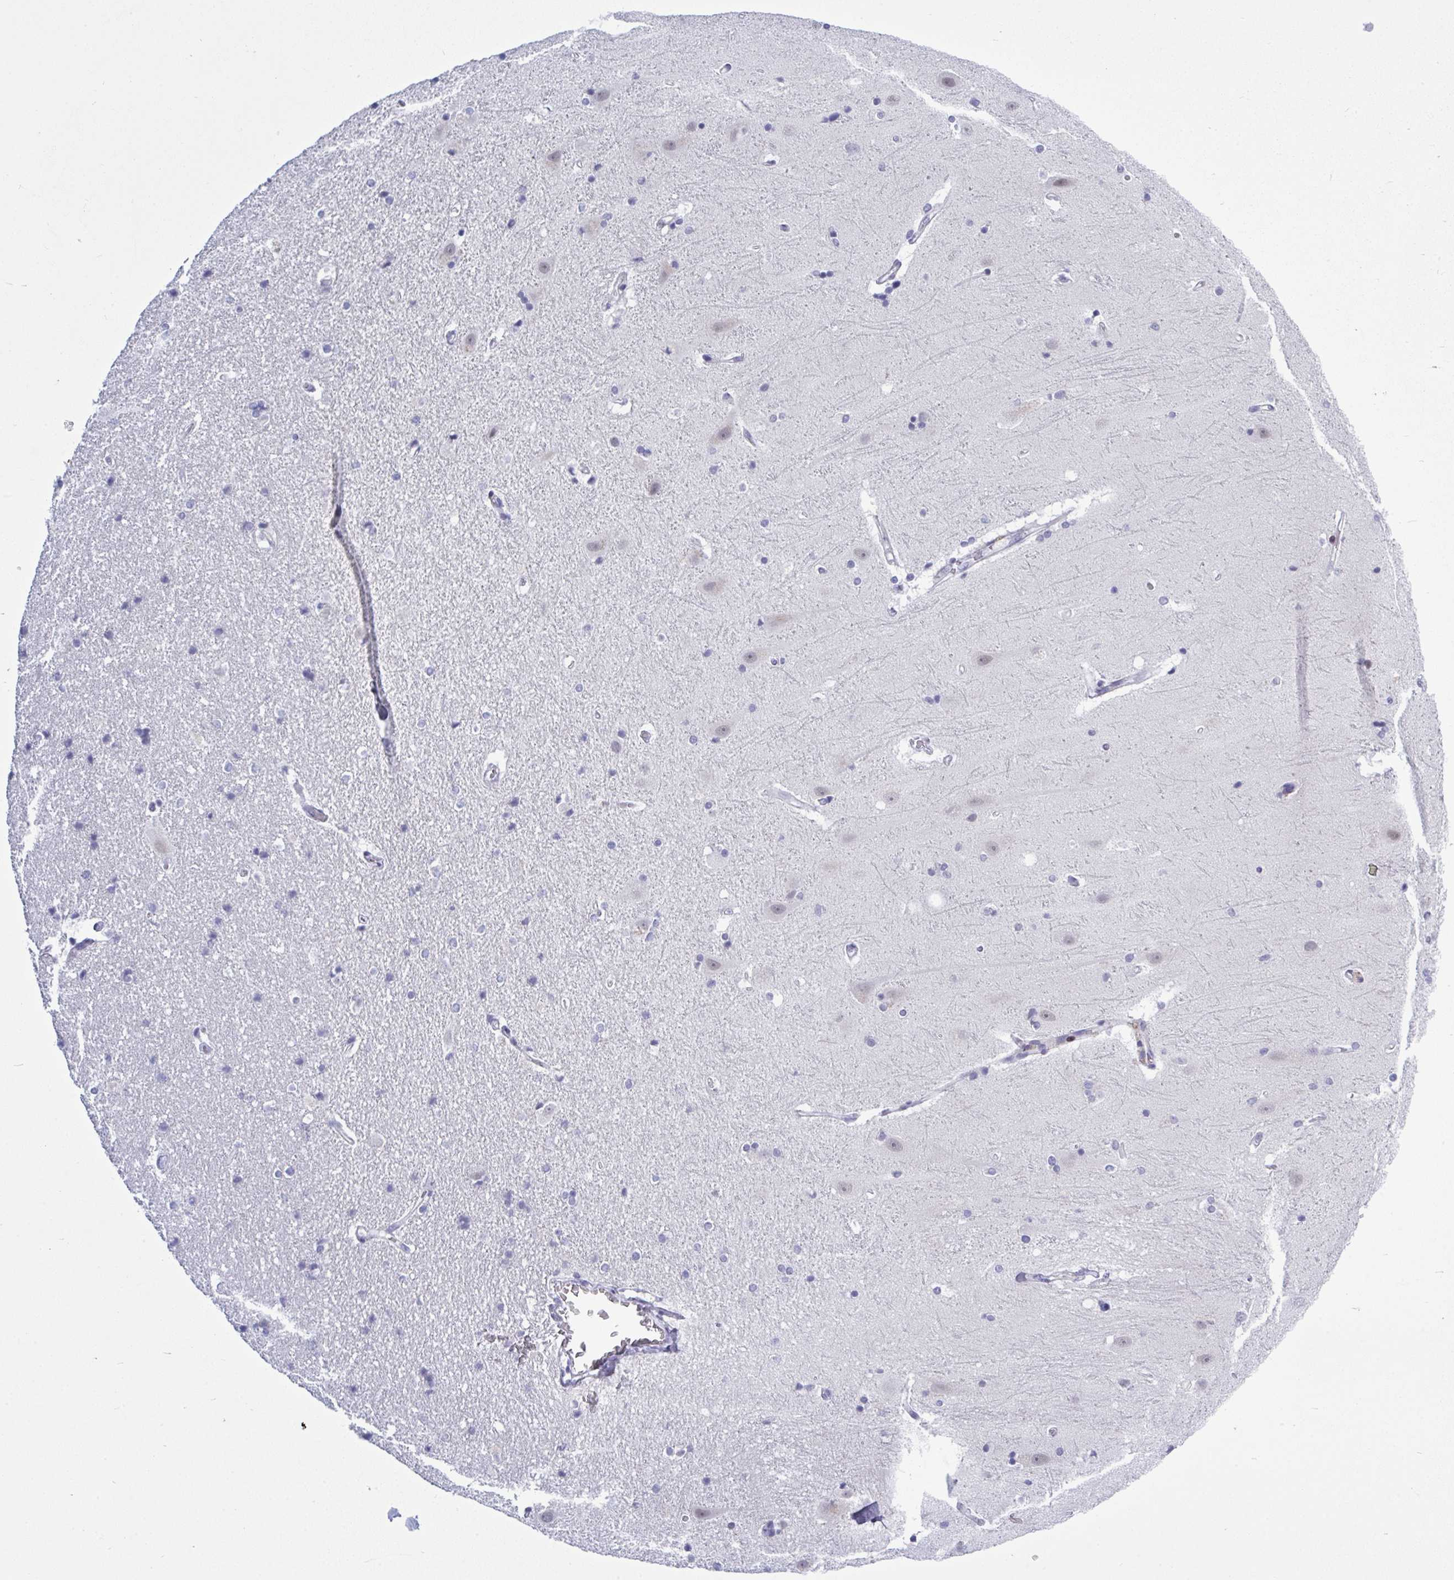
{"staining": {"intensity": "negative", "quantity": "none", "location": "none"}, "tissue": "hippocampus", "cell_type": "Glial cells", "image_type": "normal", "snomed": [{"axis": "morphology", "description": "Normal tissue, NOS"}, {"axis": "topography", "description": "Hippocampus"}], "caption": "Immunohistochemistry of benign human hippocampus demonstrates no positivity in glial cells. The staining was performed using DAB to visualize the protein expression in brown, while the nuclei were stained in blue with hematoxylin (Magnification: 20x).", "gene": "TAB1", "patient": {"sex": "male", "age": 63}}